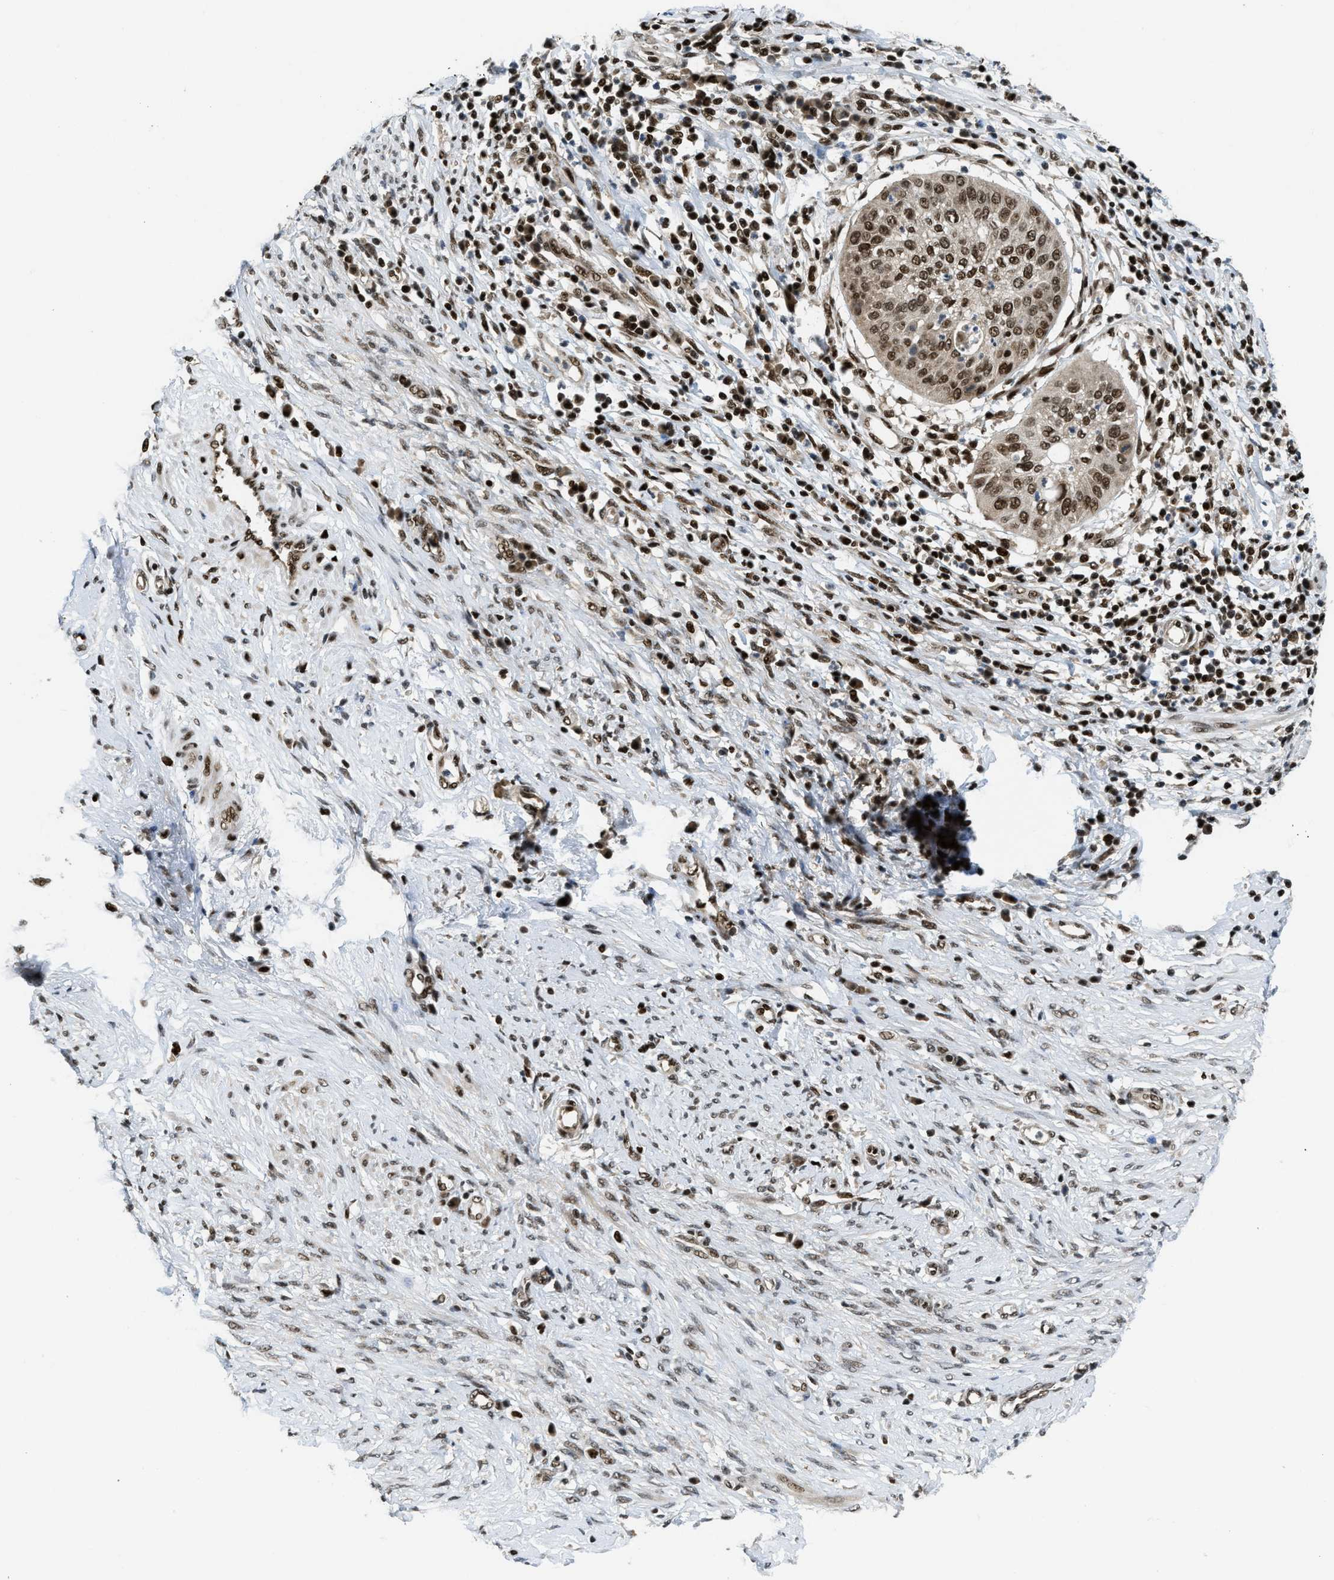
{"staining": {"intensity": "strong", "quantity": ">75%", "location": "nuclear"}, "tissue": "cervical cancer", "cell_type": "Tumor cells", "image_type": "cancer", "snomed": [{"axis": "morphology", "description": "Normal tissue, NOS"}, {"axis": "morphology", "description": "Squamous cell carcinoma, NOS"}, {"axis": "topography", "description": "Cervix"}], "caption": "The photomicrograph demonstrates immunohistochemical staining of cervical squamous cell carcinoma. There is strong nuclear positivity is seen in about >75% of tumor cells.", "gene": "RFX5", "patient": {"sex": "female", "age": 39}}